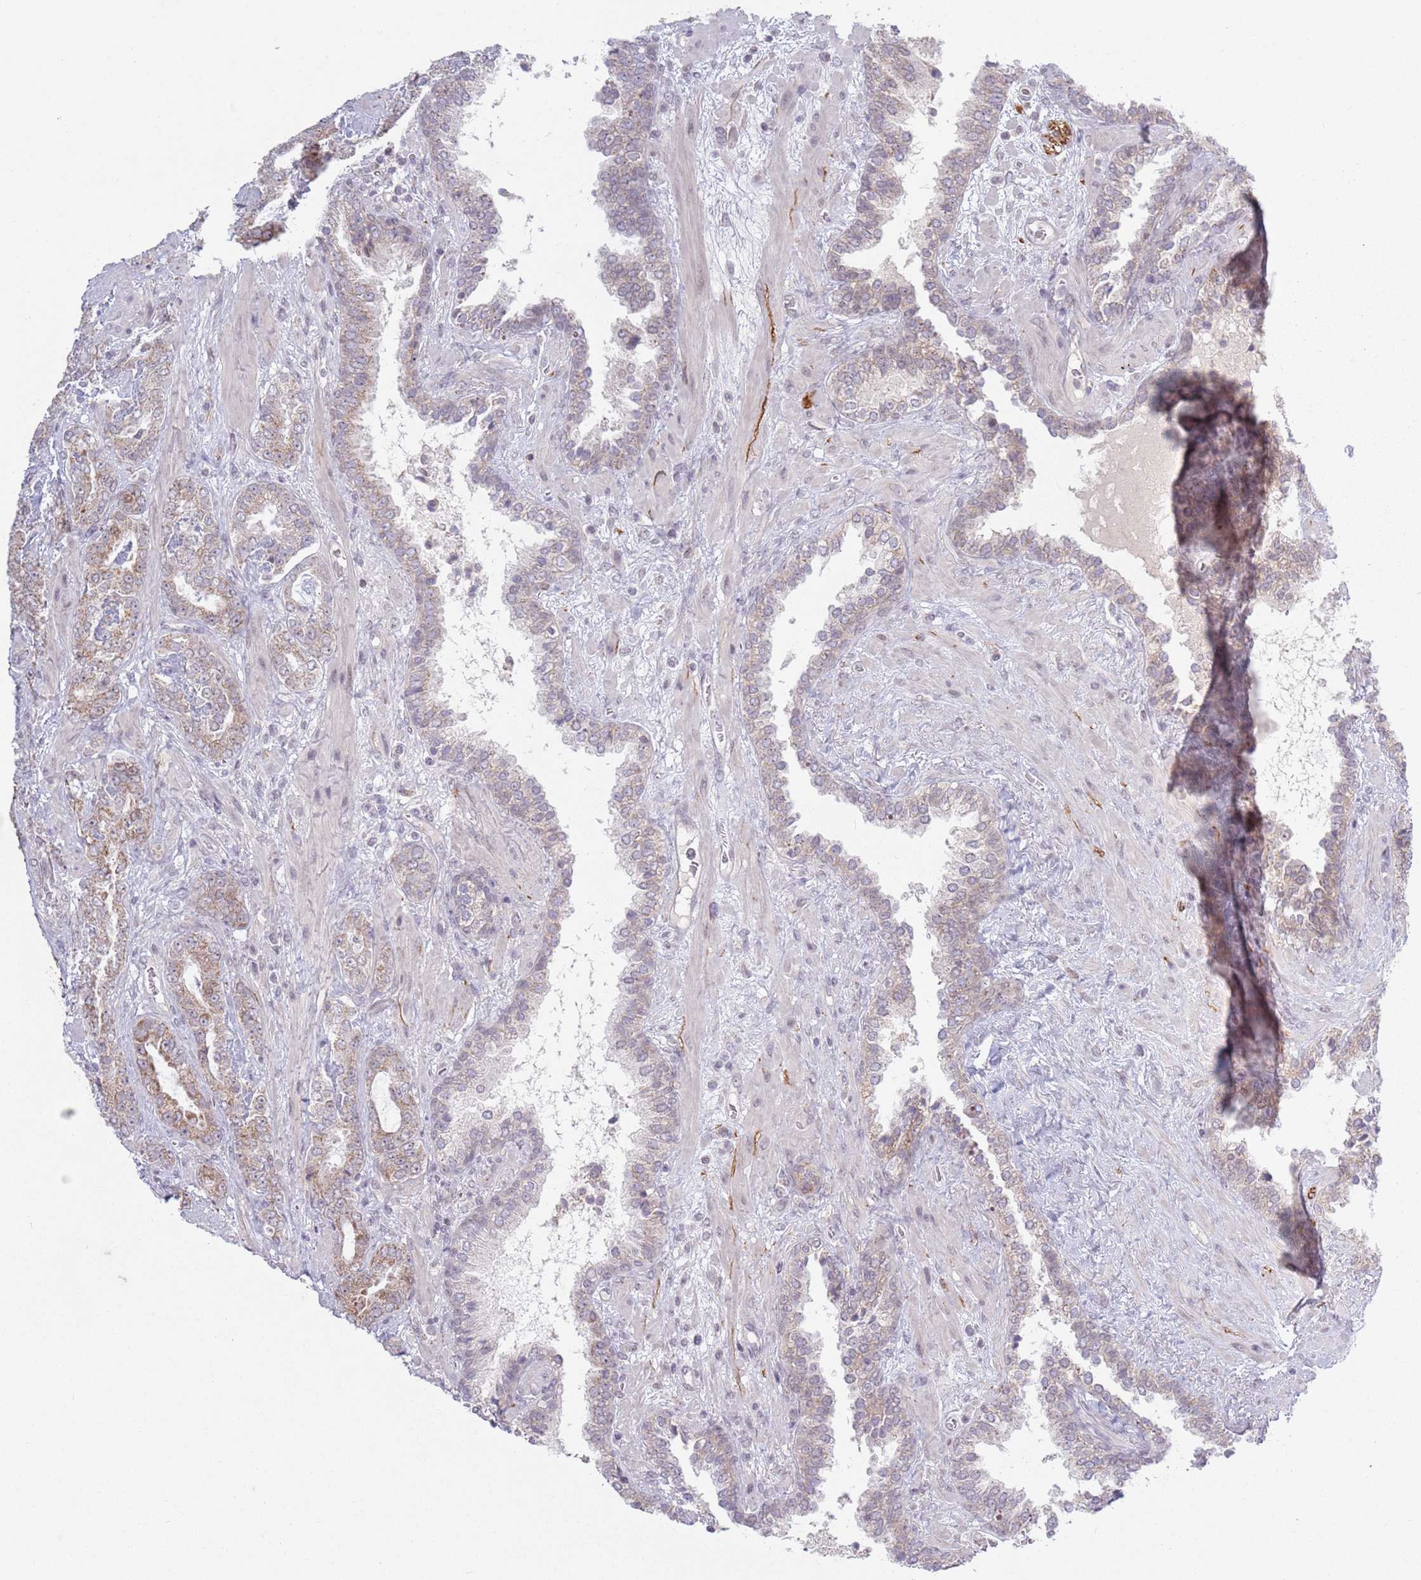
{"staining": {"intensity": "weak", "quantity": "25%-75%", "location": "cytoplasmic/membranous"}, "tissue": "prostate cancer", "cell_type": "Tumor cells", "image_type": "cancer", "snomed": [{"axis": "morphology", "description": "Adenocarcinoma, High grade"}, {"axis": "topography", "description": "Prostate"}], "caption": "About 25%-75% of tumor cells in adenocarcinoma (high-grade) (prostate) display weak cytoplasmic/membranous protein staining as visualized by brown immunohistochemical staining.", "gene": "MRPL34", "patient": {"sex": "male", "age": 71}}